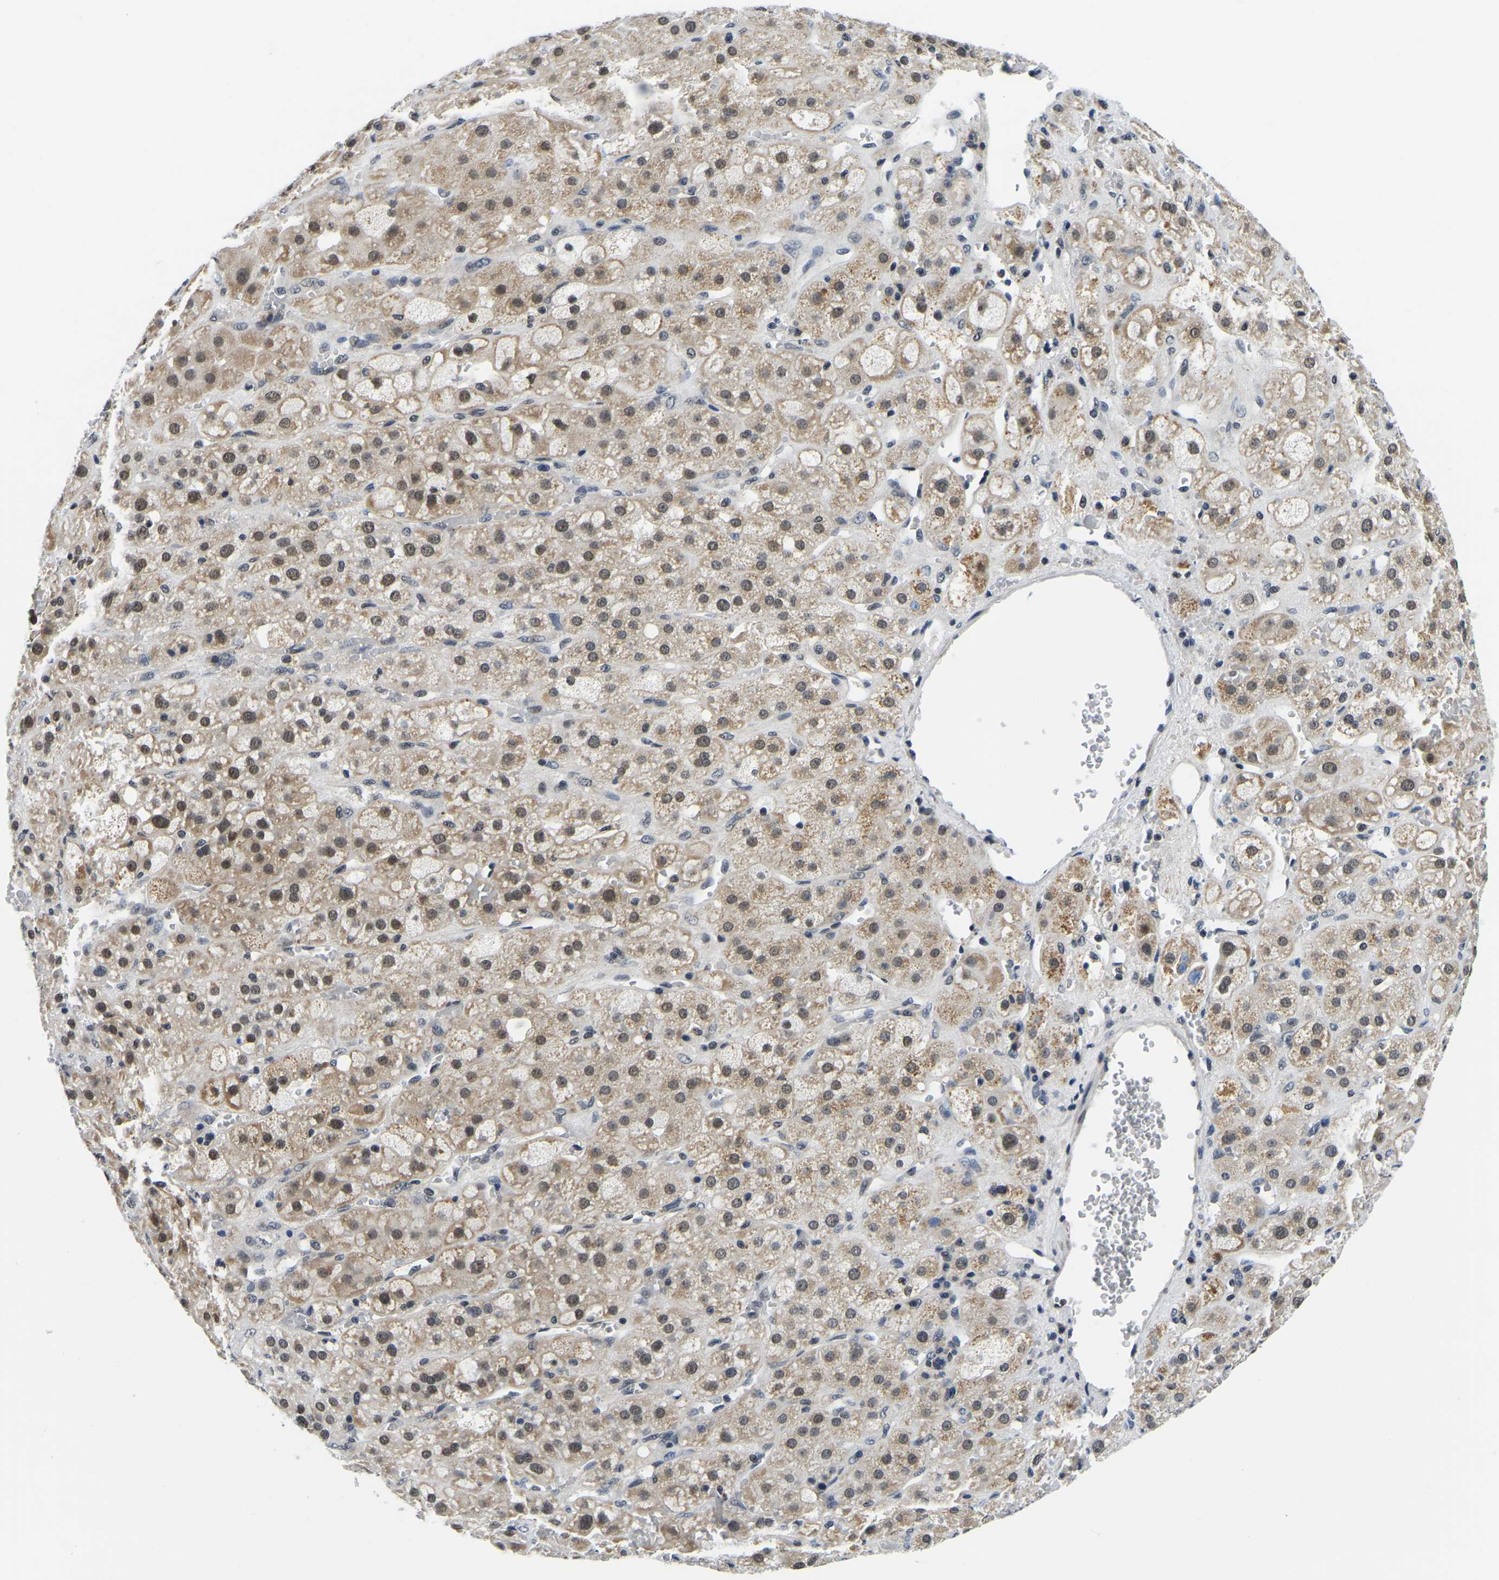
{"staining": {"intensity": "moderate", "quantity": "25%-75%", "location": "cytoplasmic/membranous,nuclear"}, "tissue": "adrenal gland", "cell_type": "Glandular cells", "image_type": "normal", "snomed": [{"axis": "morphology", "description": "Normal tissue, NOS"}, {"axis": "topography", "description": "Adrenal gland"}], "caption": "A high-resolution micrograph shows IHC staining of normal adrenal gland, which demonstrates moderate cytoplasmic/membranous,nuclear staining in about 25%-75% of glandular cells.", "gene": "POLDIP3", "patient": {"sex": "female", "age": 47}}